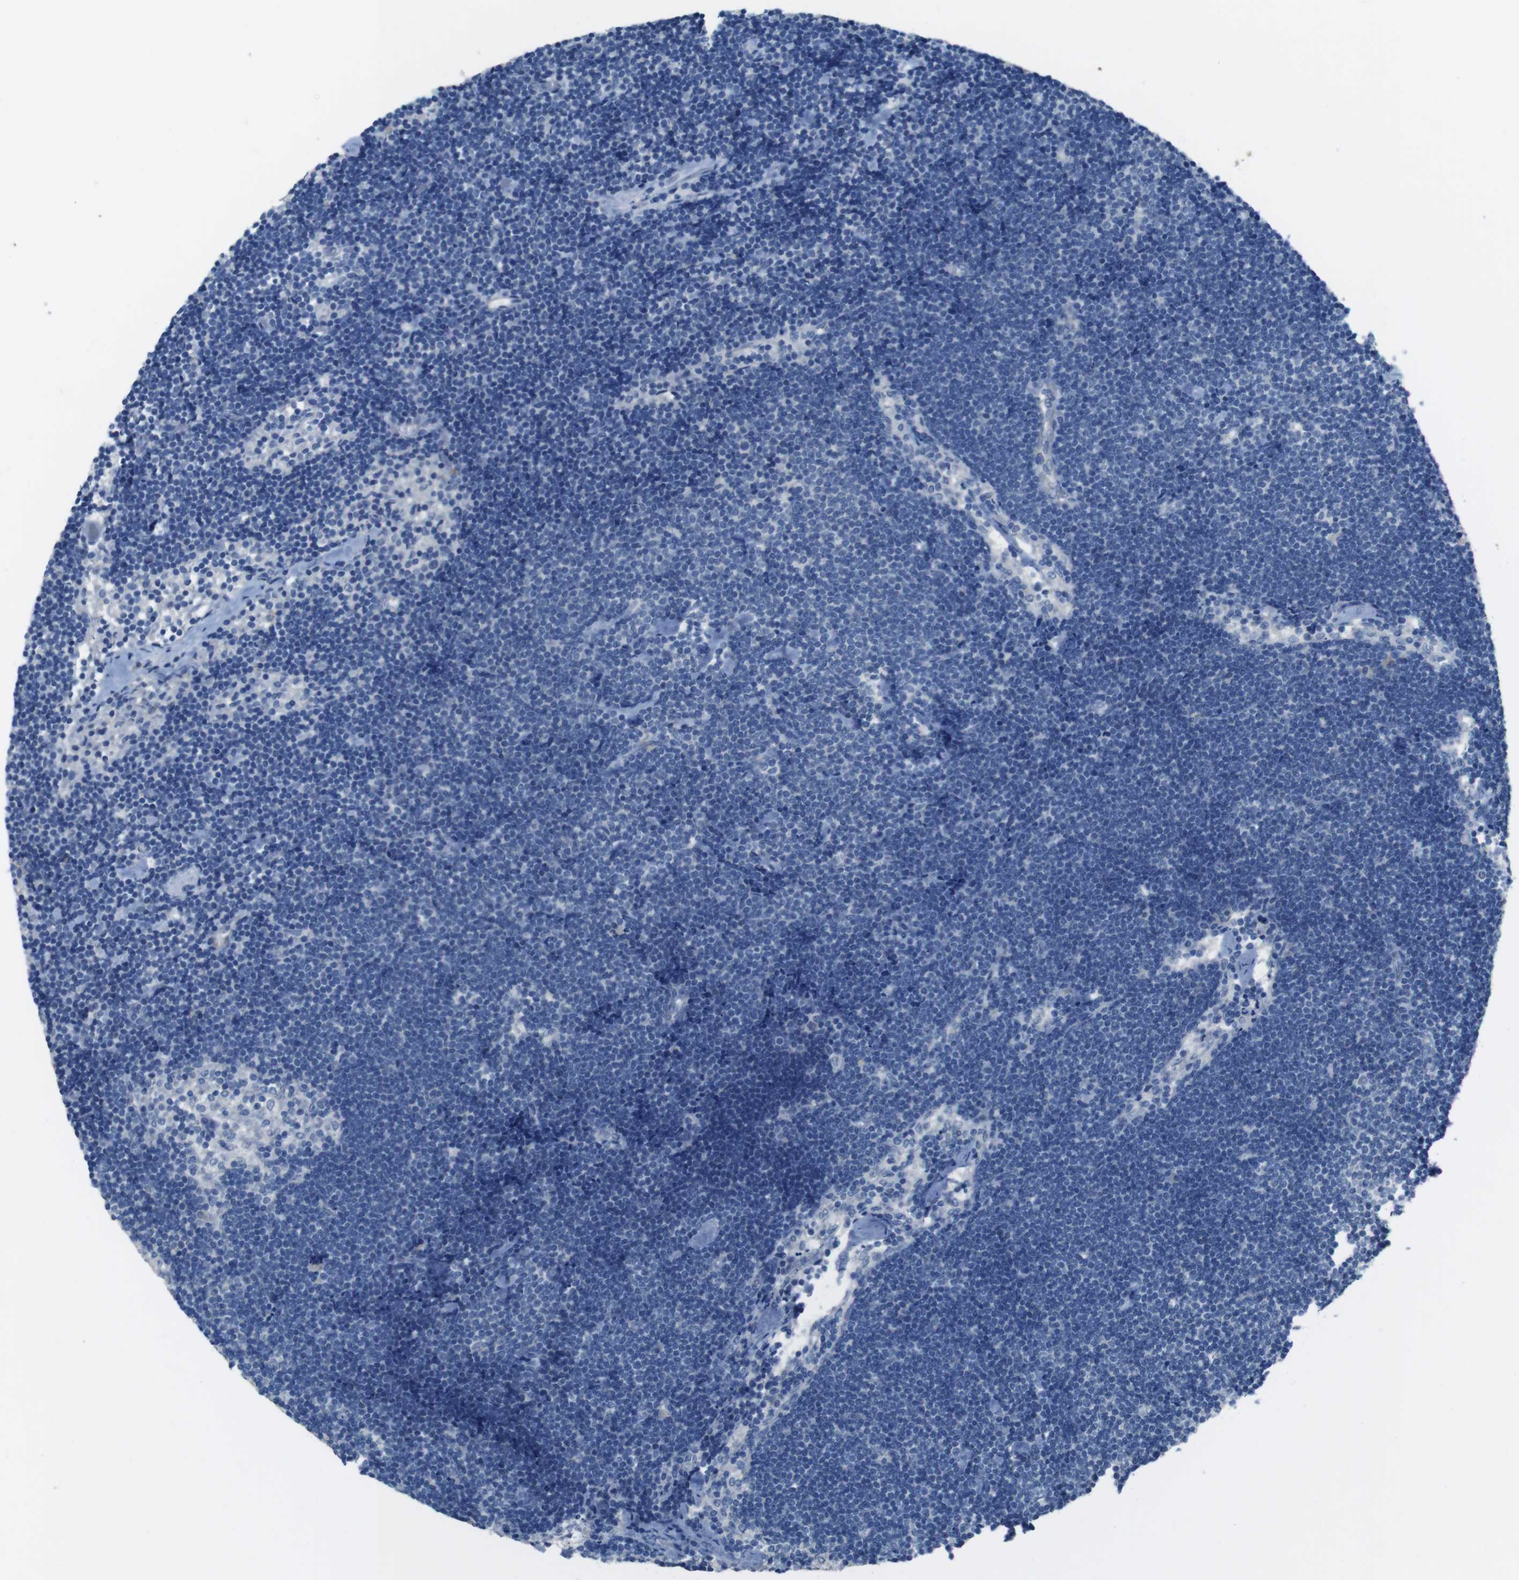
{"staining": {"intensity": "negative", "quantity": "none", "location": "none"}, "tissue": "lymph node", "cell_type": "Germinal center cells", "image_type": "normal", "snomed": [{"axis": "morphology", "description": "Normal tissue, NOS"}, {"axis": "topography", "description": "Lymph node"}], "caption": "An image of lymph node stained for a protein exhibits no brown staining in germinal center cells. (DAB immunohistochemistry (IHC), high magnification).", "gene": "CYP2C19", "patient": {"sex": "male", "age": 63}}